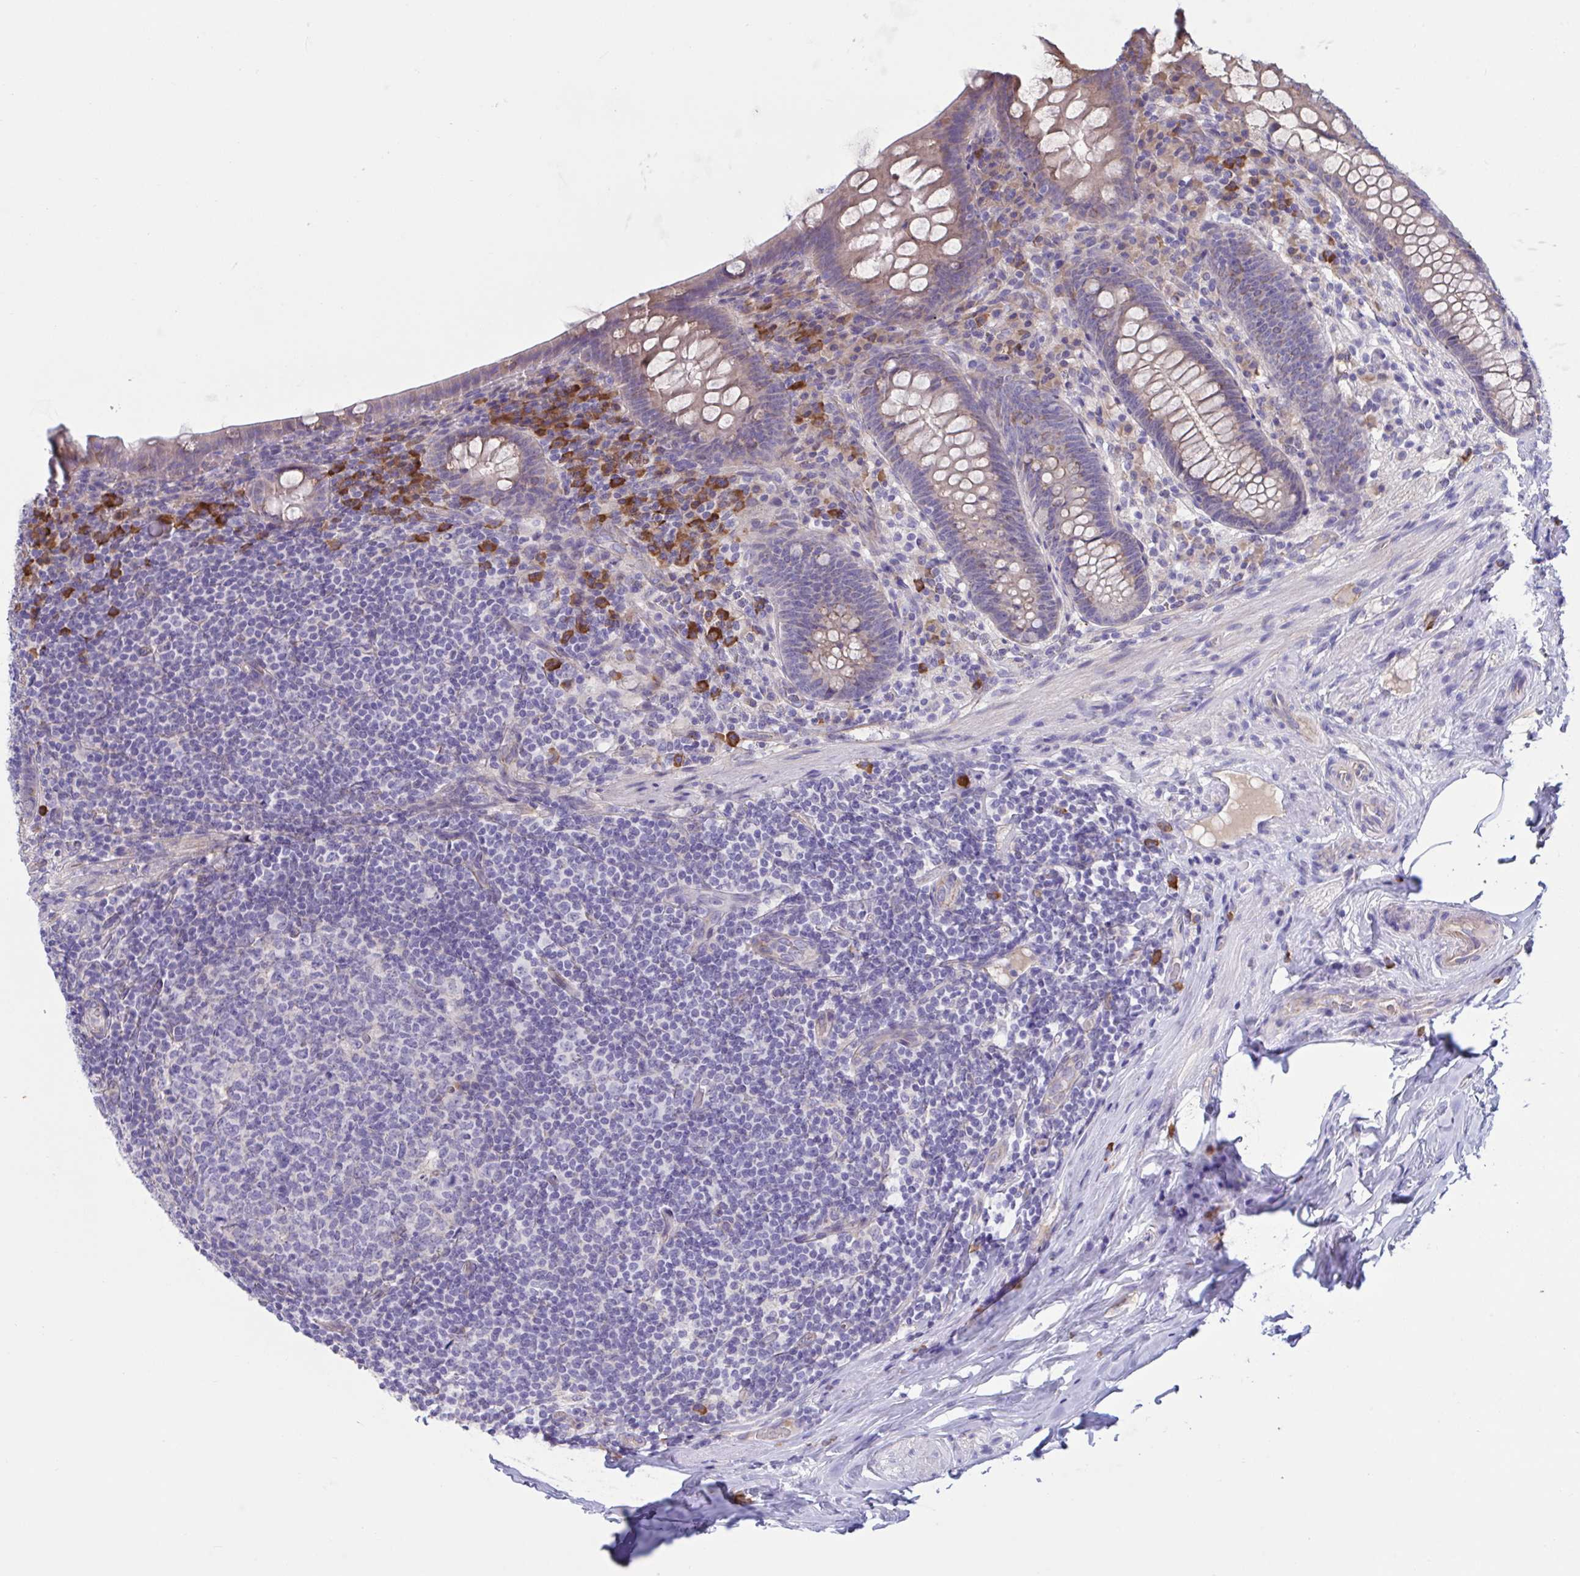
{"staining": {"intensity": "weak", "quantity": "25%-75%", "location": "cytoplasmic/membranous"}, "tissue": "appendix", "cell_type": "Glandular cells", "image_type": "normal", "snomed": [{"axis": "morphology", "description": "Normal tissue, NOS"}, {"axis": "topography", "description": "Appendix"}], "caption": "Weak cytoplasmic/membranous expression is appreciated in about 25%-75% of glandular cells in normal appendix.", "gene": "SLC66A1", "patient": {"sex": "male", "age": 71}}